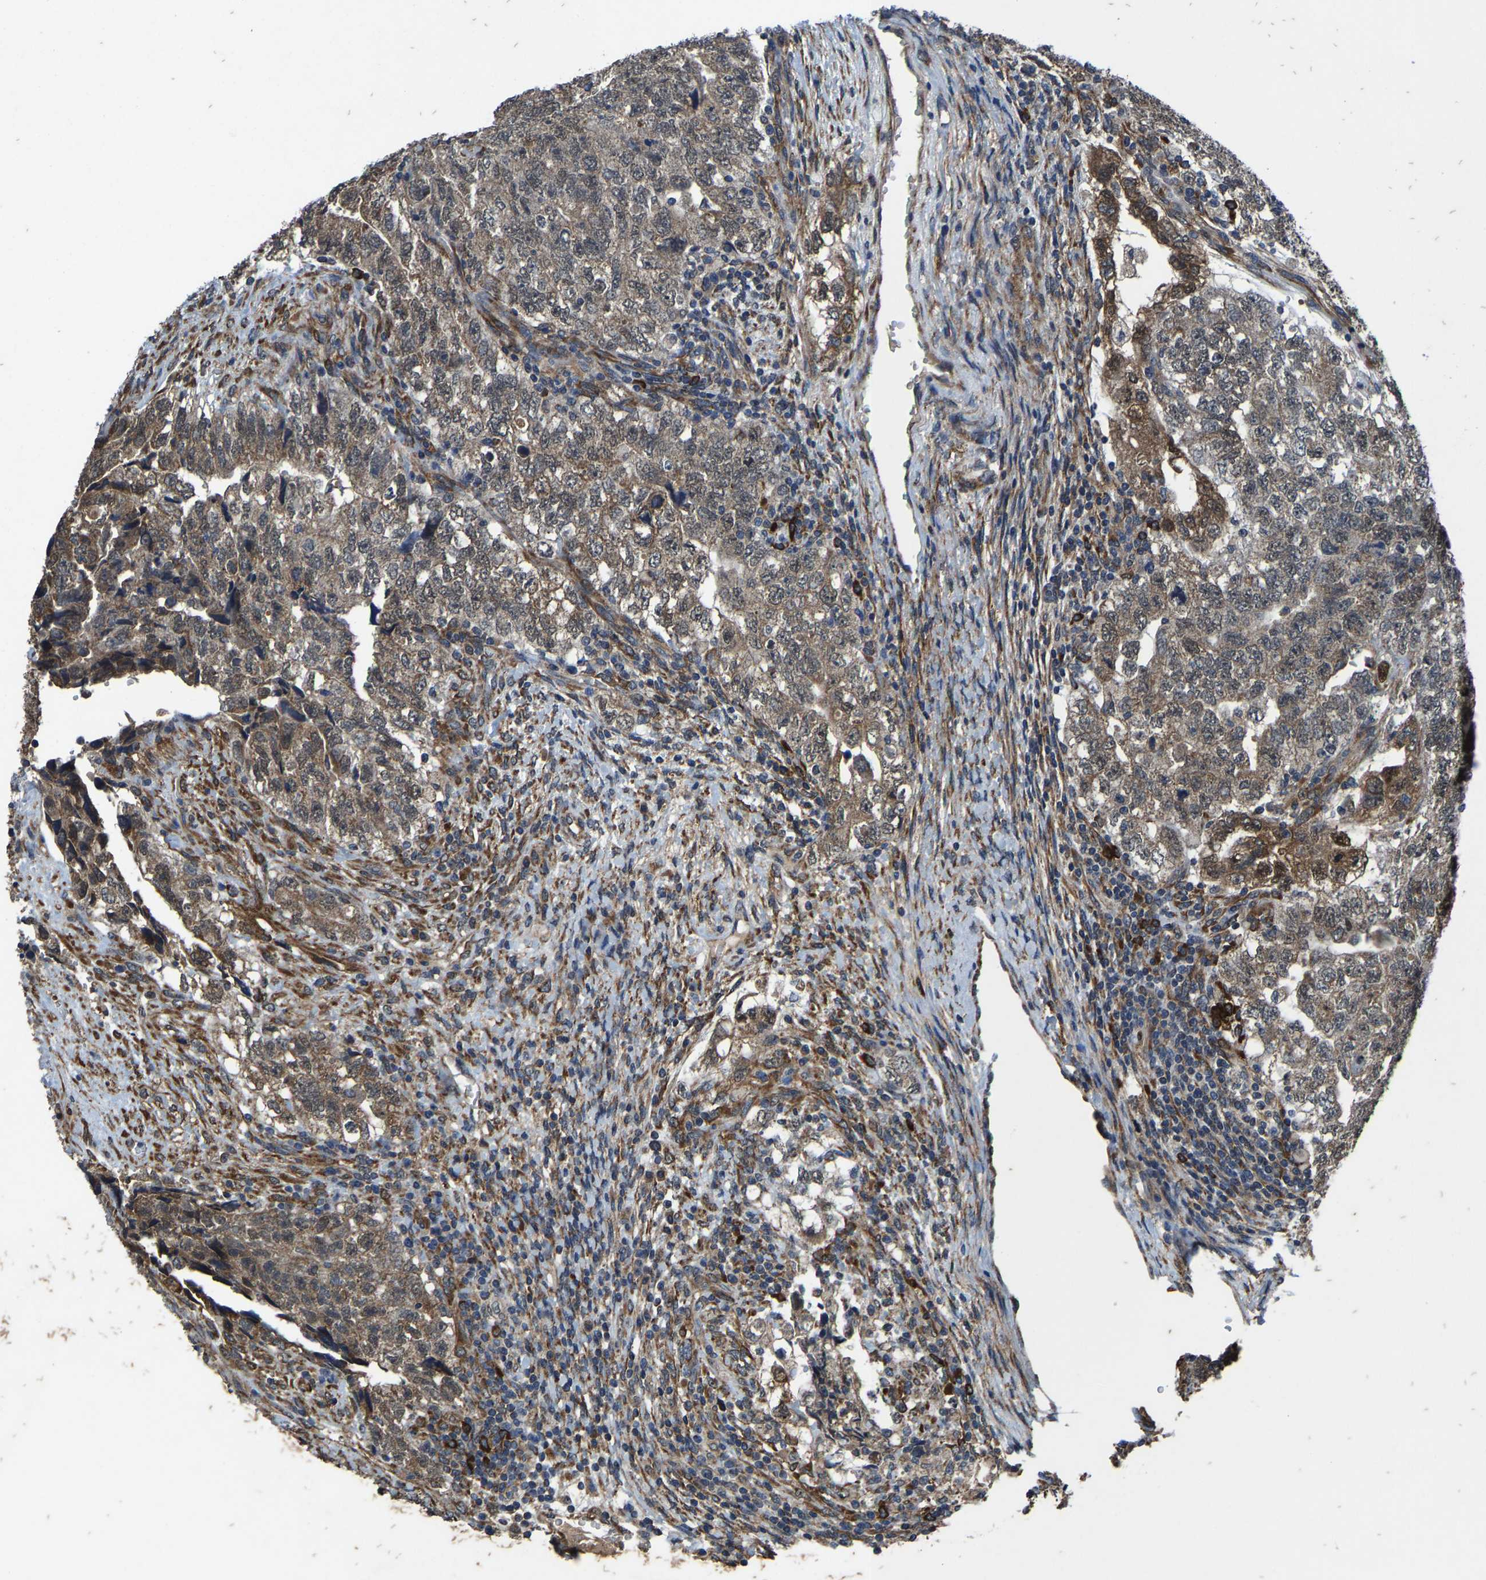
{"staining": {"intensity": "weak", "quantity": ">75%", "location": "cytoplasmic/membranous"}, "tissue": "testis cancer", "cell_type": "Tumor cells", "image_type": "cancer", "snomed": [{"axis": "morphology", "description": "Carcinoma, Embryonal, NOS"}, {"axis": "topography", "description": "Testis"}], "caption": "Testis cancer tissue reveals weak cytoplasmic/membranous positivity in about >75% of tumor cells", "gene": "PDP1", "patient": {"sex": "male", "age": 36}}